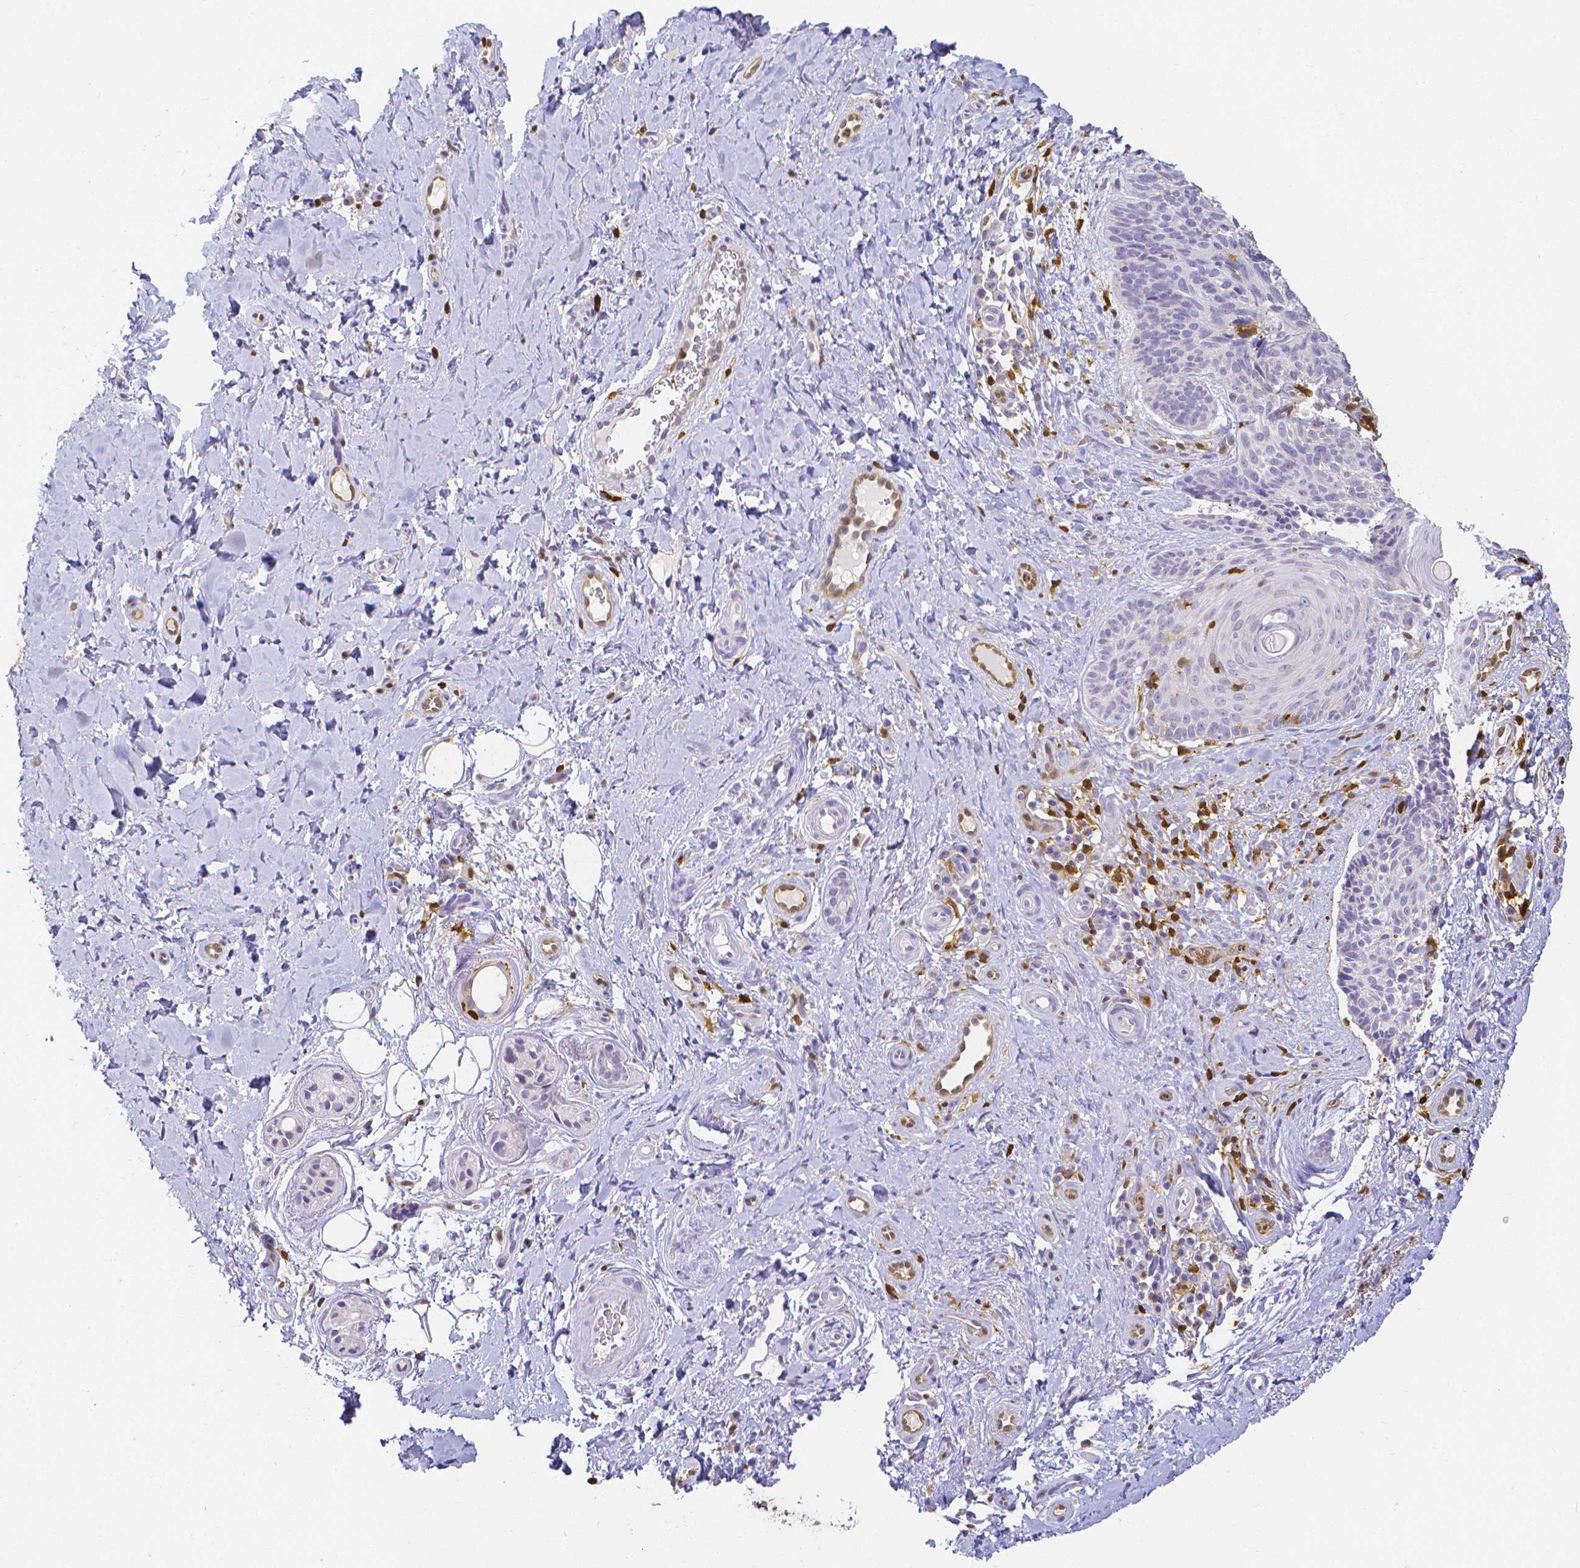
{"staining": {"intensity": "negative", "quantity": "none", "location": "none"}, "tissue": "skin cancer", "cell_type": "Tumor cells", "image_type": "cancer", "snomed": [{"axis": "morphology", "description": "Basal cell carcinoma"}, {"axis": "topography", "description": "Skin"}], "caption": "High power microscopy histopathology image of an immunohistochemistry histopathology image of skin cancer, revealing no significant expression in tumor cells.", "gene": "COTL1", "patient": {"sex": "male", "age": 89}}